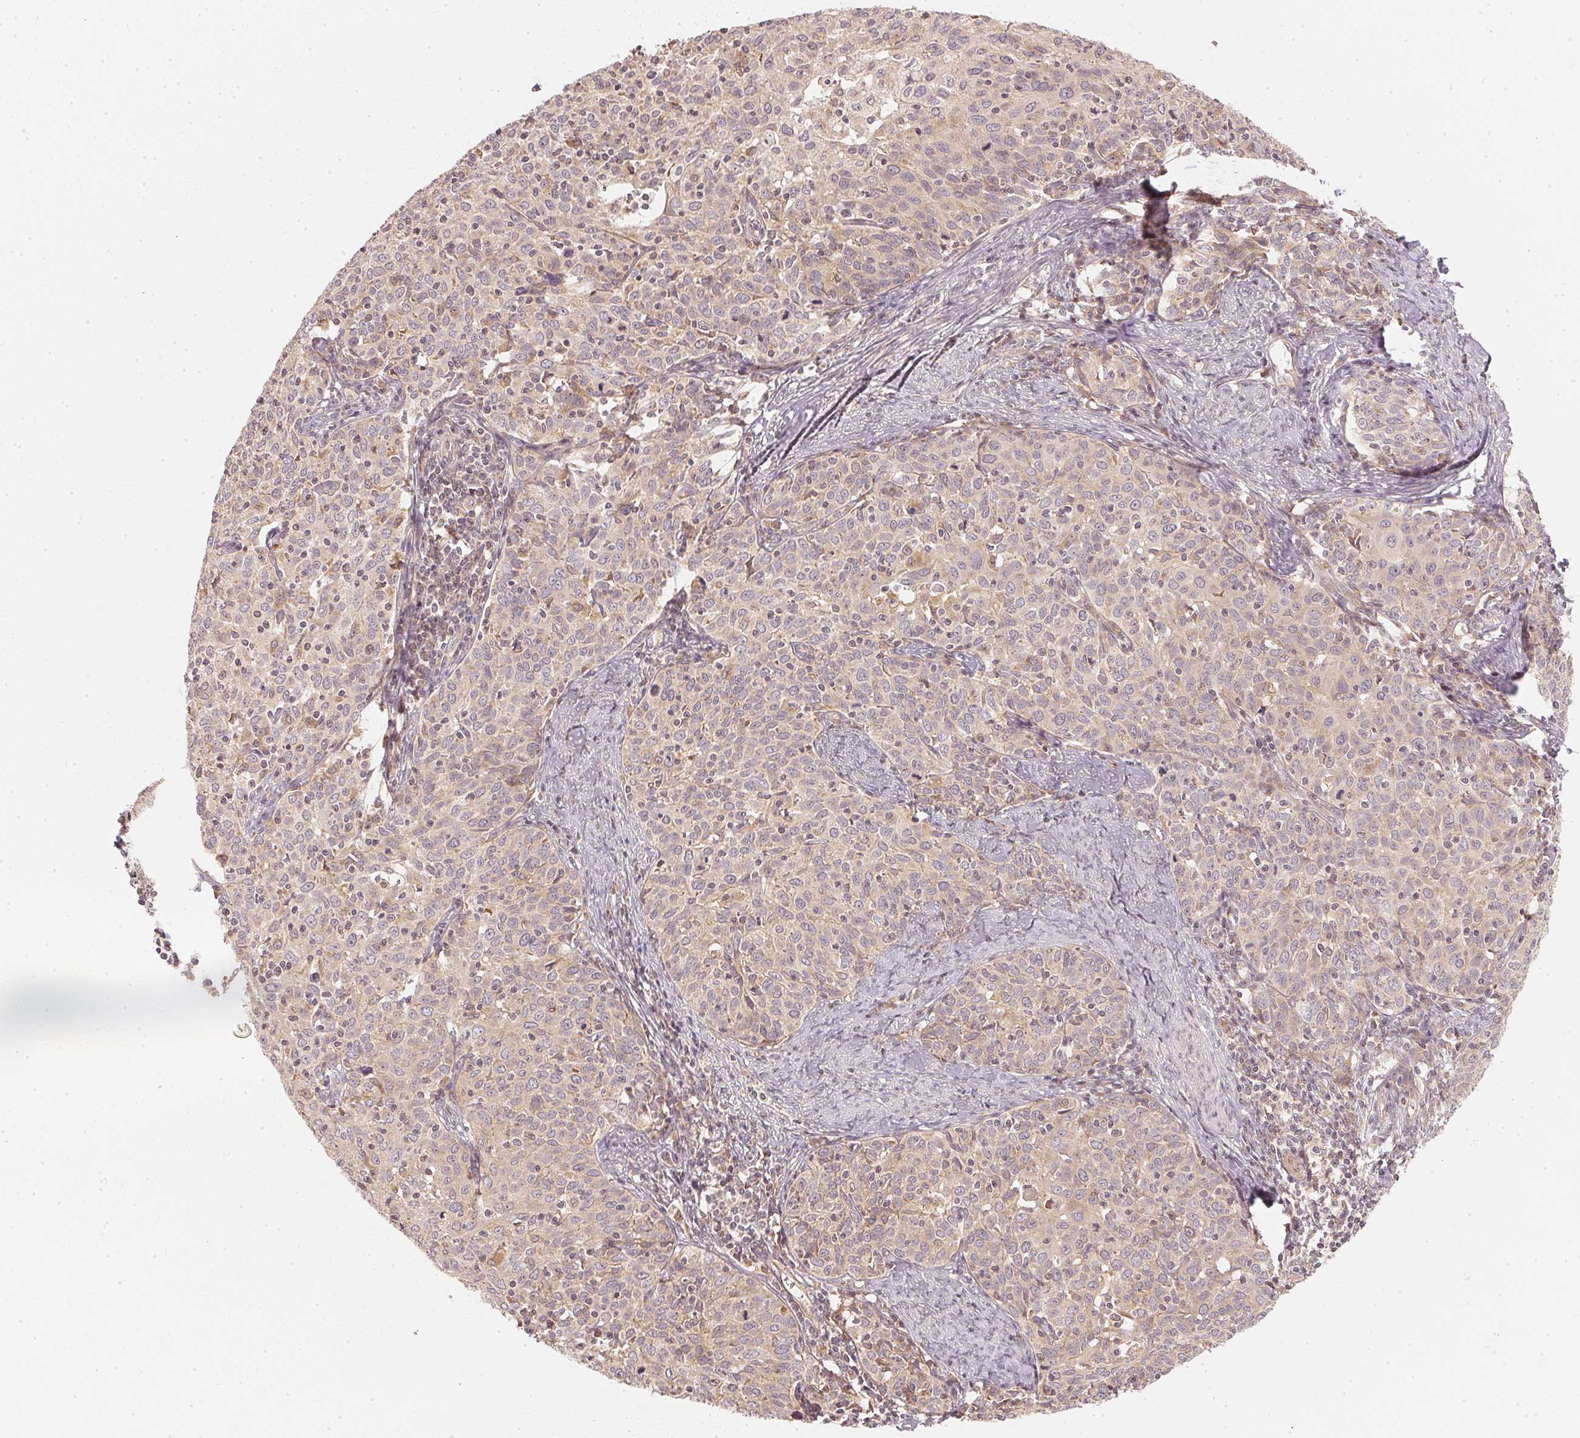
{"staining": {"intensity": "weak", "quantity": ">75%", "location": "cytoplasmic/membranous"}, "tissue": "cervical cancer", "cell_type": "Tumor cells", "image_type": "cancer", "snomed": [{"axis": "morphology", "description": "Squamous cell carcinoma, NOS"}, {"axis": "topography", "description": "Cervix"}], "caption": "A high-resolution image shows immunohistochemistry staining of cervical cancer (squamous cell carcinoma), which reveals weak cytoplasmic/membranous staining in approximately >75% of tumor cells.", "gene": "WDR54", "patient": {"sex": "female", "age": 62}}